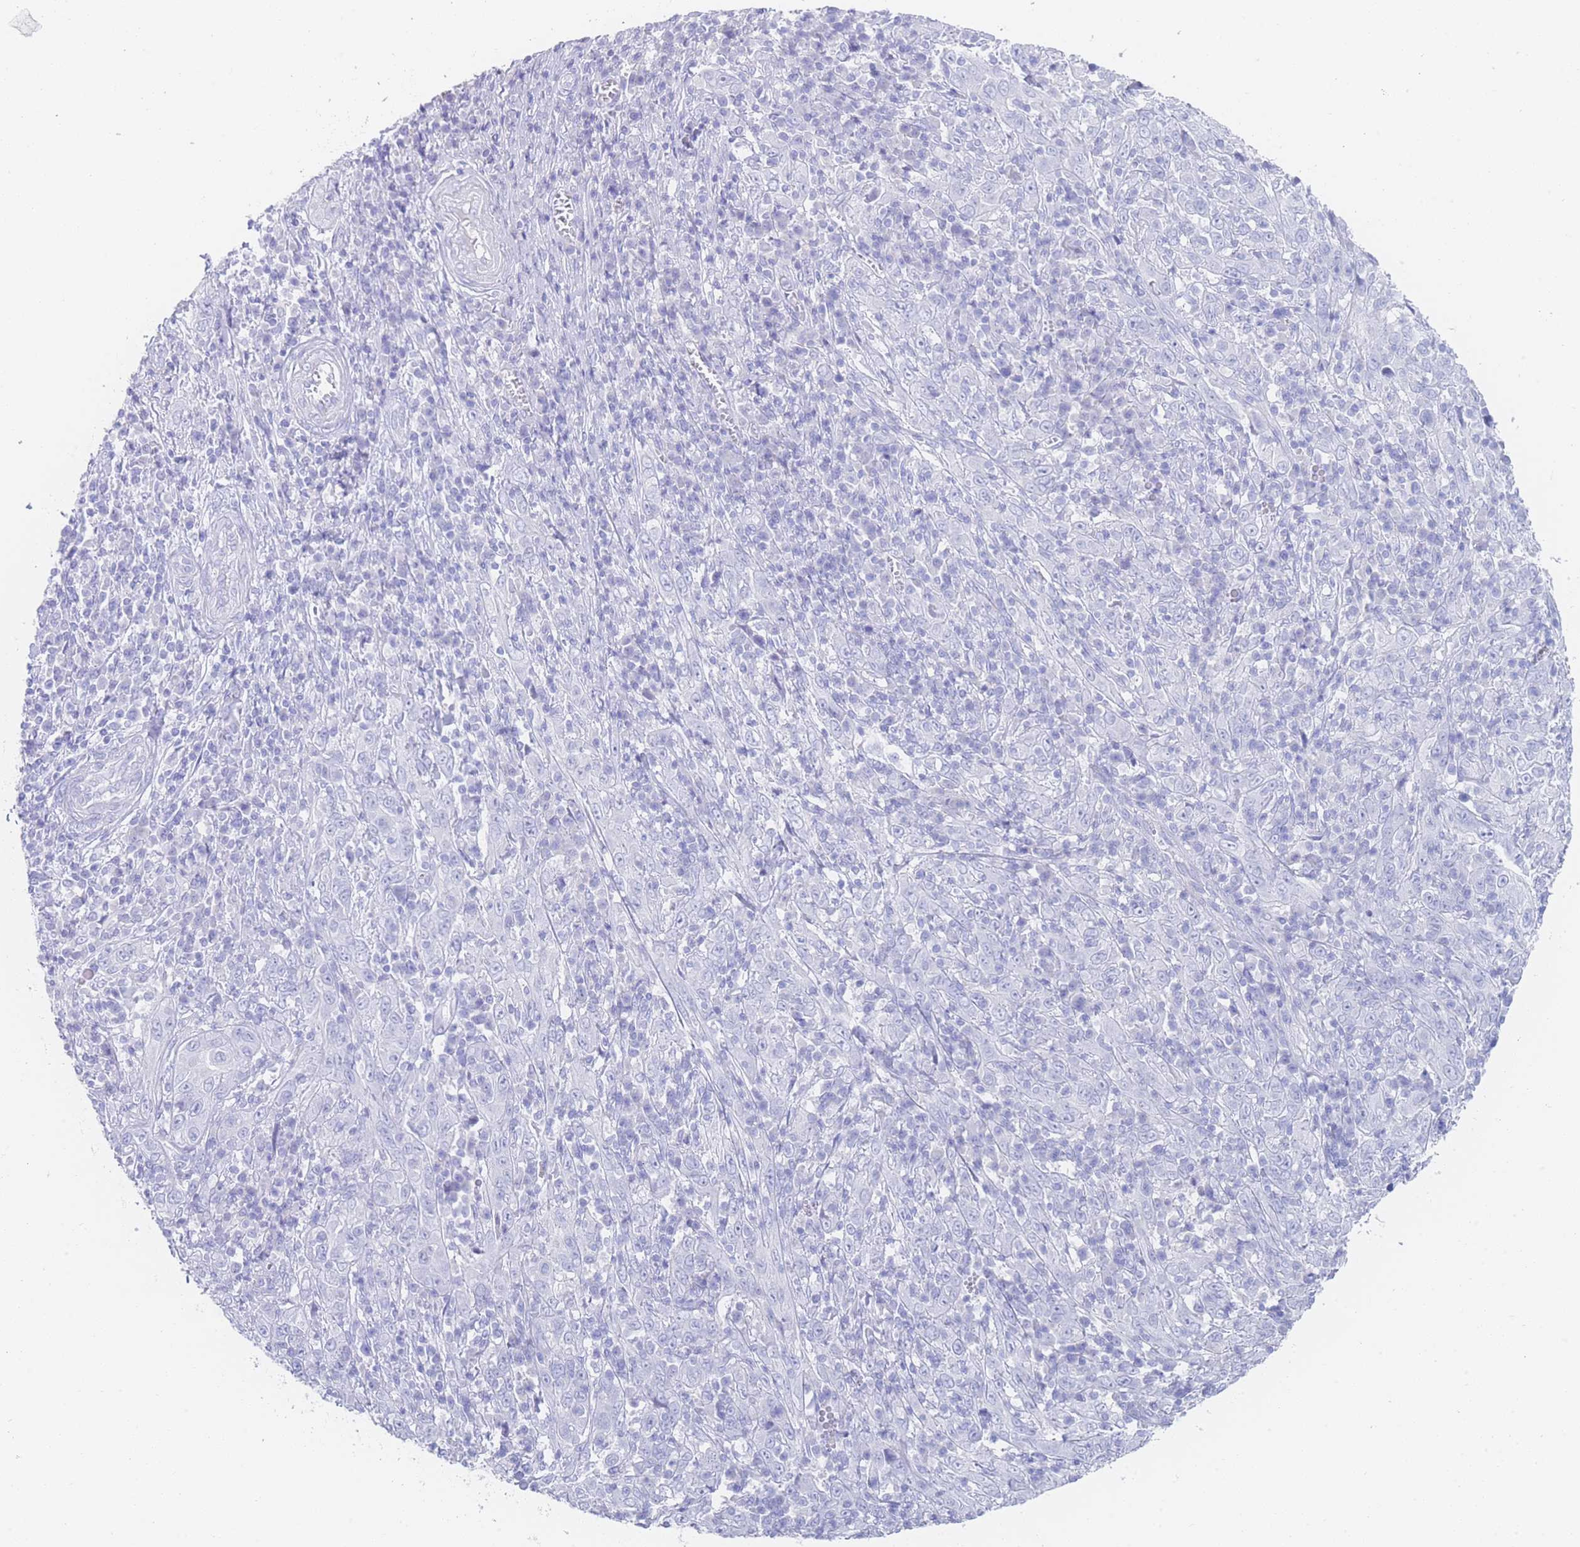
{"staining": {"intensity": "negative", "quantity": "none", "location": "none"}, "tissue": "cervical cancer", "cell_type": "Tumor cells", "image_type": "cancer", "snomed": [{"axis": "morphology", "description": "Squamous cell carcinoma, NOS"}, {"axis": "topography", "description": "Cervix"}], "caption": "A high-resolution image shows immunohistochemistry staining of cervical cancer, which exhibits no significant expression in tumor cells. Brightfield microscopy of IHC stained with DAB (brown) and hematoxylin (blue), captured at high magnification.", "gene": "LRRC37A", "patient": {"sex": "female", "age": 46}}